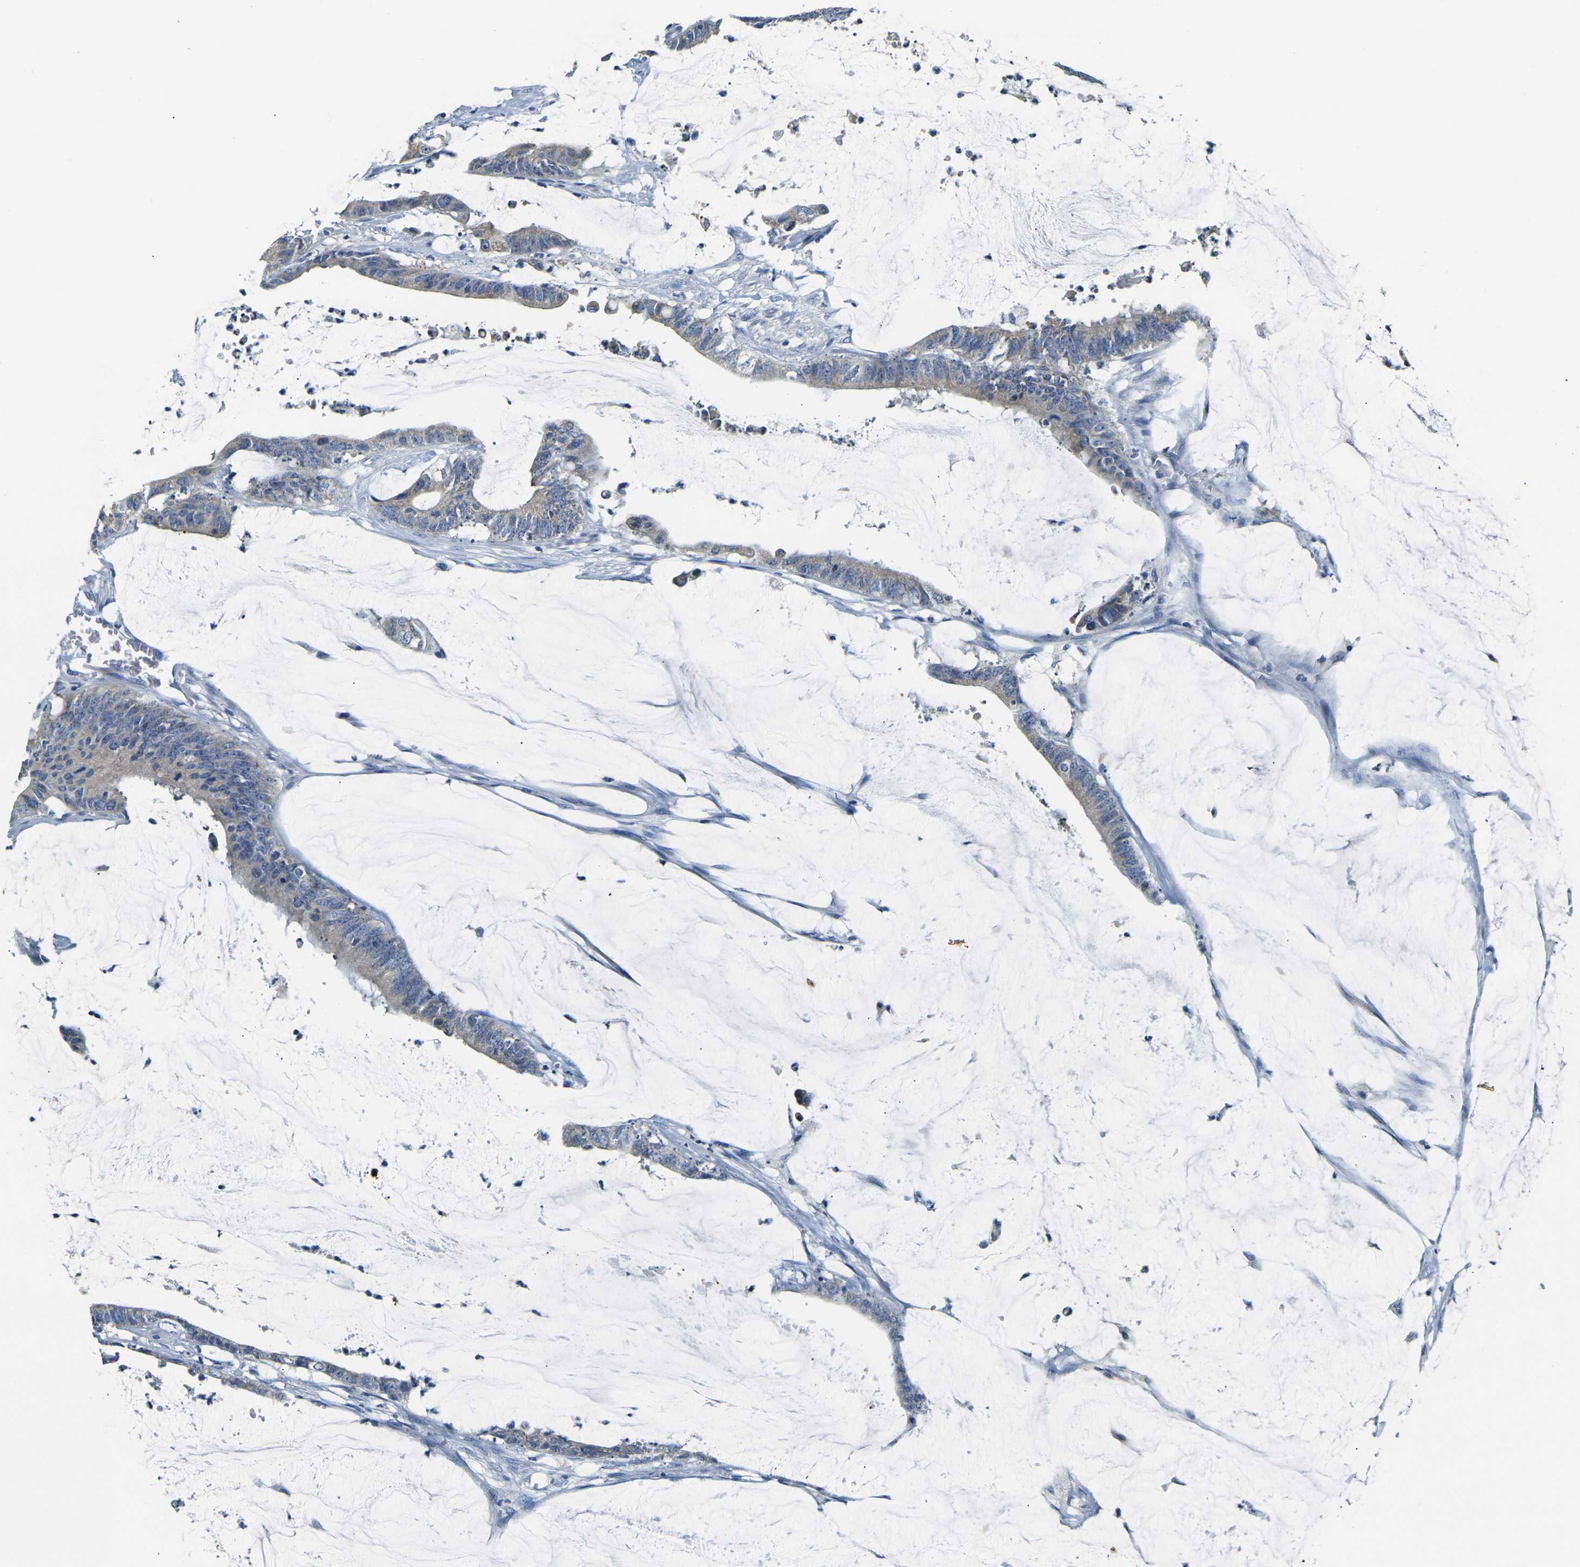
{"staining": {"intensity": "weak", "quantity": ">75%", "location": "cytoplasmic/membranous"}, "tissue": "colorectal cancer", "cell_type": "Tumor cells", "image_type": "cancer", "snomed": [{"axis": "morphology", "description": "Adenocarcinoma, NOS"}, {"axis": "topography", "description": "Rectum"}], "caption": "This micrograph displays immunohistochemistry (IHC) staining of human colorectal cancer, with low weak cytoplasmic/membranous expression in about >75% of tumor cells.", "gene": "SHISAL2B", "patient": {"sex": "female", "age": 66}}